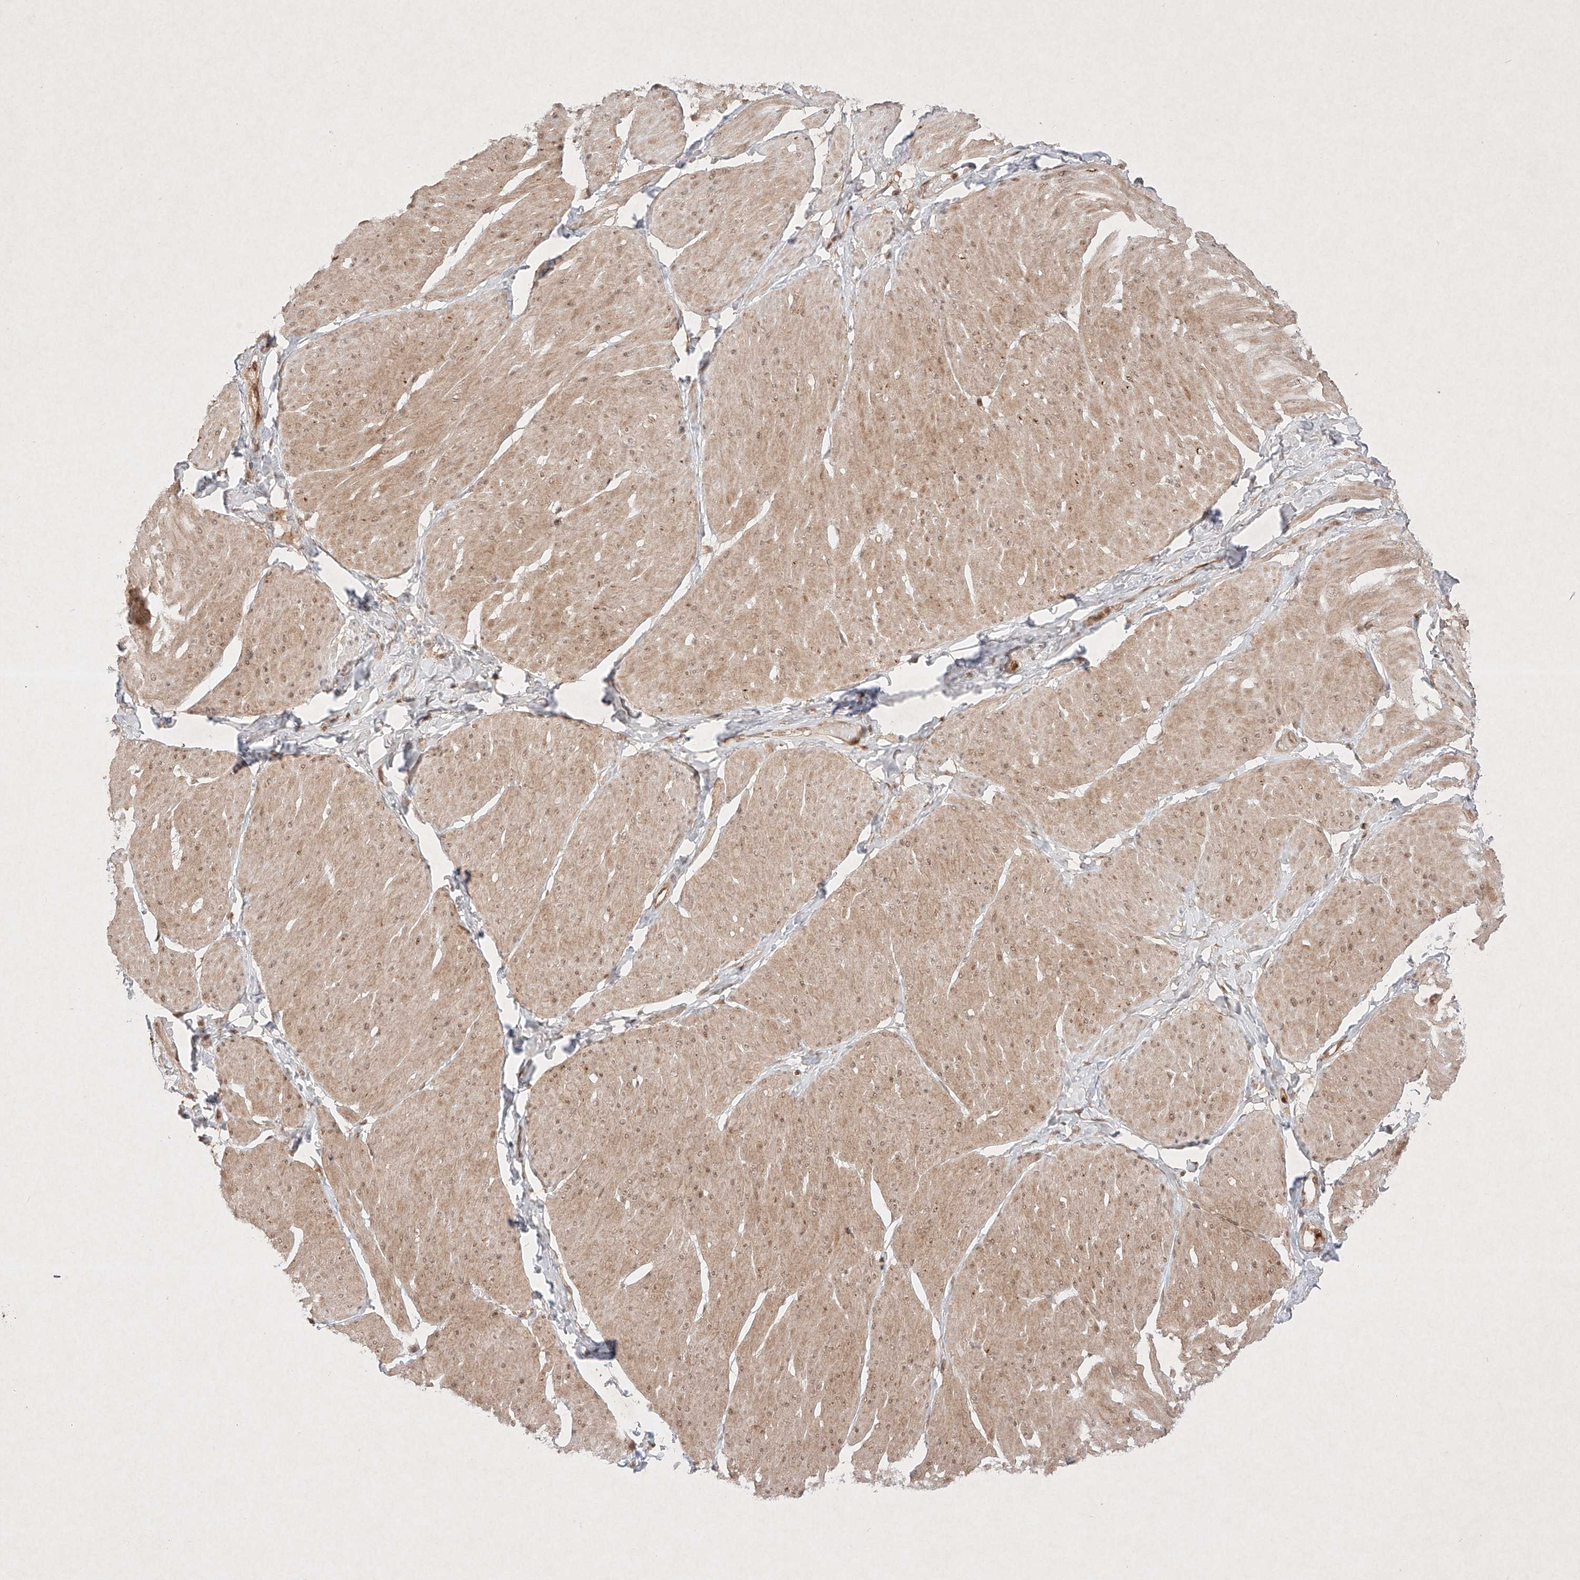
{"staining": {"intensity": "weak", "quantity": ">75%", "location": "cytoplasmic/membranous,nuclear"}, "tissue": "smooth muscle", "cell_type": "Smooth muscle cells", "image_type": "normal", "snomed": [{"axis": "morphology", "description": "Urothelial carcinoma, High grade"}, {"axis": "topography", "description": "Urinary bladder"}], "caption": "The image demonstrates immunohistochemical staining of unremarkable smooth muscle. There is weak cytoplasmic/membranous,nuclear positivity is seen in about >75% of smooth muscle cells. (Stains: DAB (3,3'-diaminobenzidine) in brown, nuclei in blue, Microscopy: brightfield microscopy at high magnification).", "gene": "RNF31", "patient": {"sex": "male", "age": 46}}